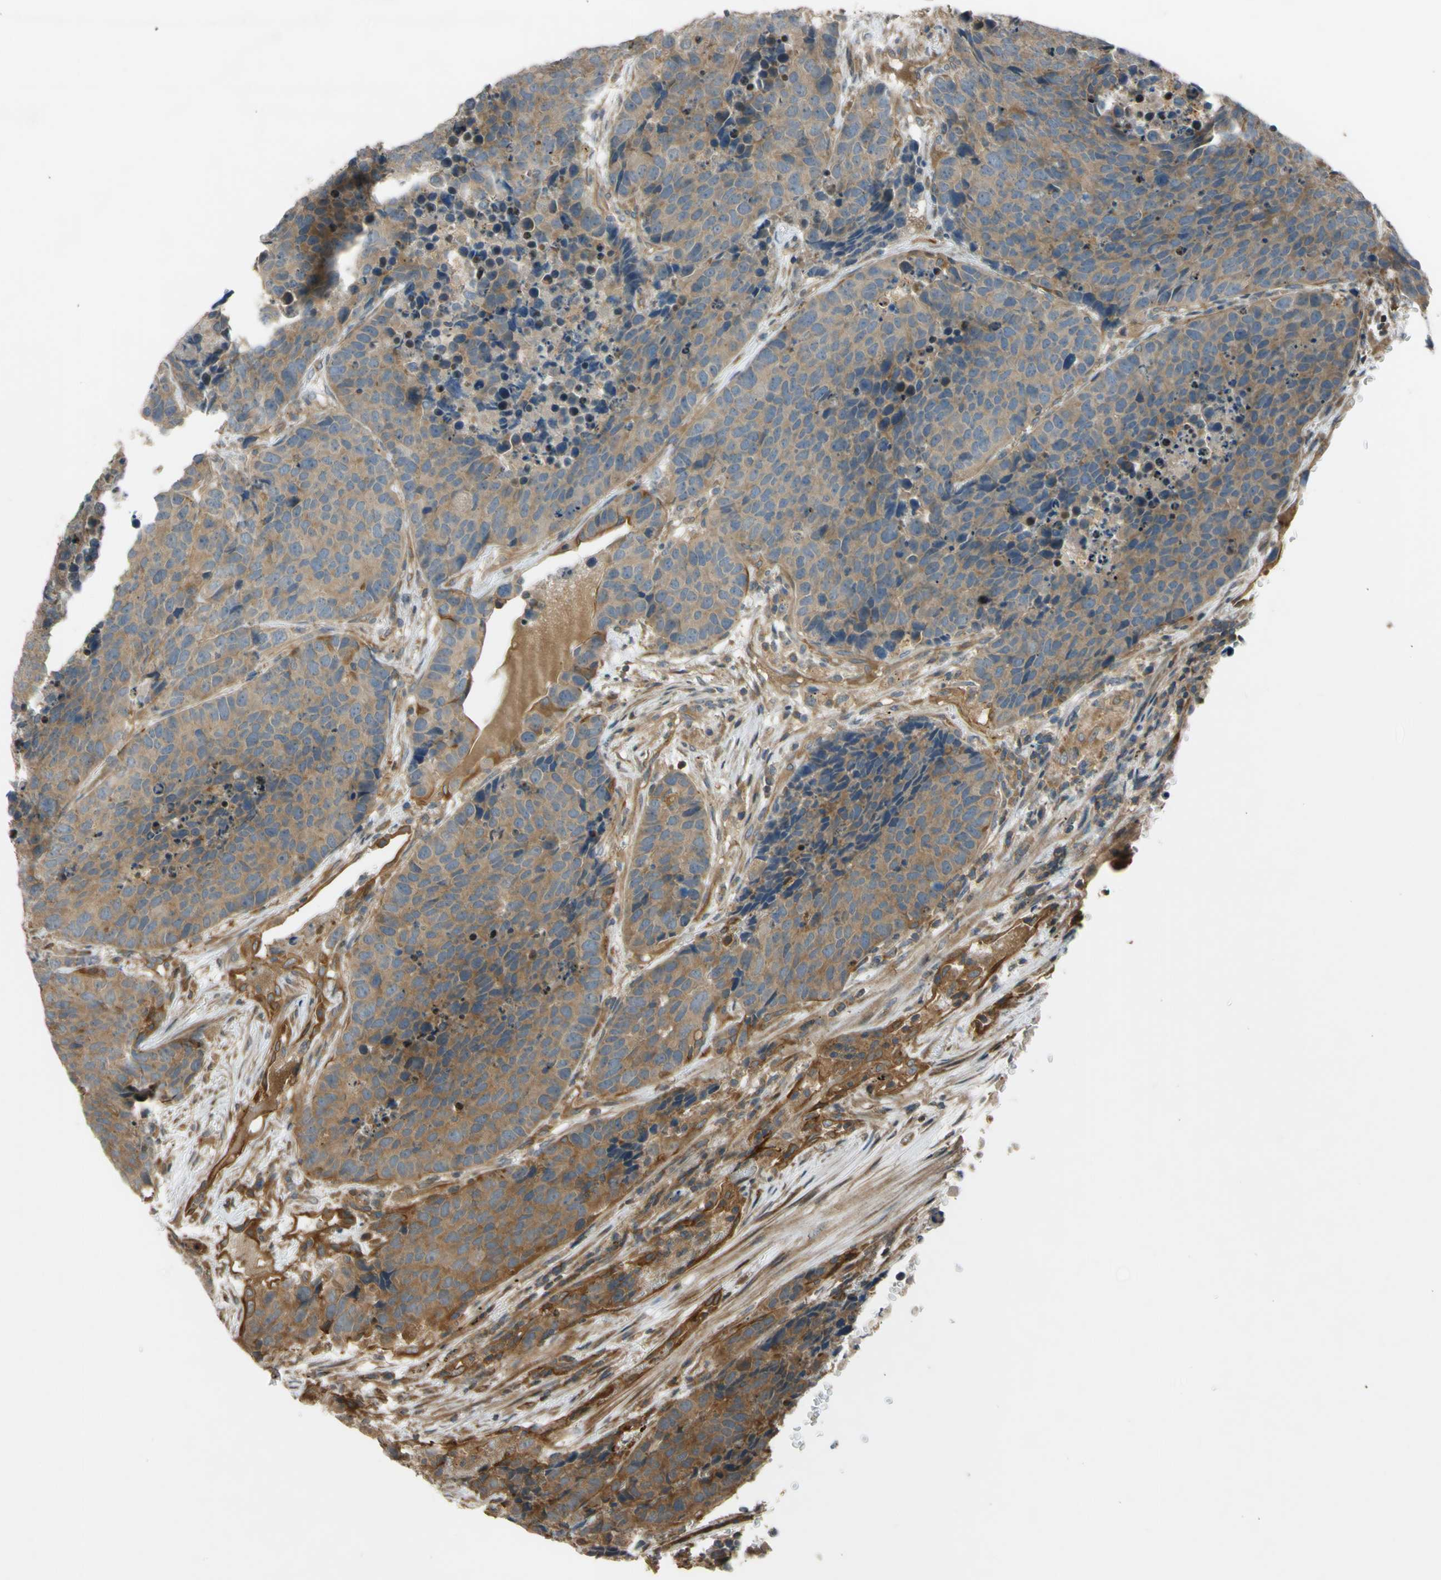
{"staining": {"intensity": "moderate", "quantity": ">75%", "location": "cytoplasmic/membranous"}, "tissue": "carcinoid", "cell_type": "Tumor cells", "image_type": "cancer", "snomed": [{"axis": "morphology", "description": "Carcinoid, malignant, NOS"}, {"axis": "topography", "description": "Lung"}], "caption": "This histopathology image reveals carcinoid stained with immunohistochemistry (IHC) to label a protein in brown. The cytoplasmic/membranous of tumor cells show moderate positivity for the protein. Nuclei are counter-stained blue.", "gene": "FLII", "patient": {"sex": "male", "age": 60}}